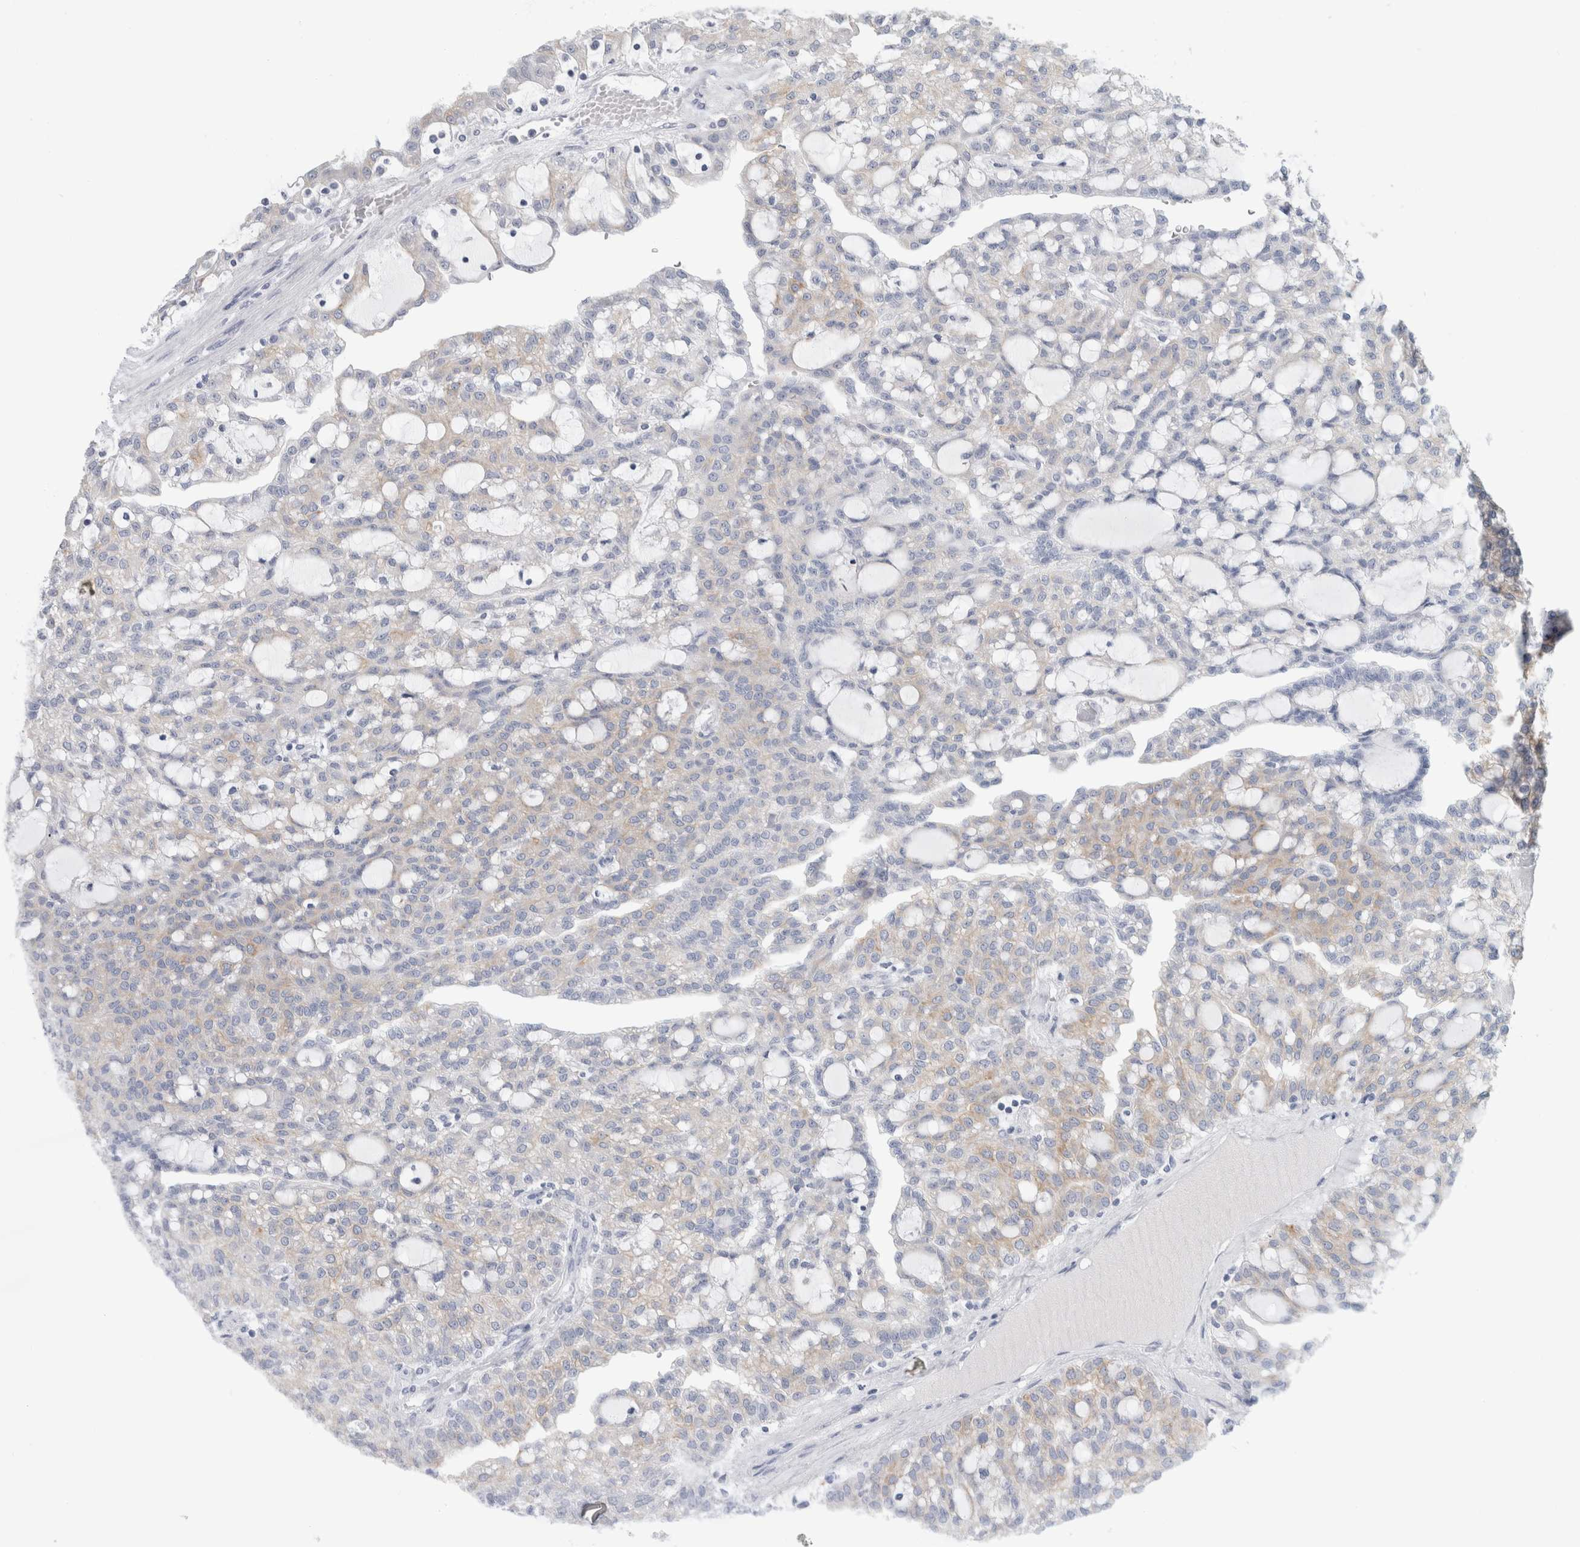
{"staining": {"intensity": "weak", "quantity": "<25%", "location": "cytoplasmic/membranous"}, "tissue": "renal cancer", "cell_type": "Tumor cells", "image_type": "cancer", "snomed": [{"axis": "morphology", "description": "Adenocarcinoma, NOS"}, {"axis": "topography", "description": "Kidney"}], "caption": "Human renal cancer stained for a protein using IHC displays no positivity in tumor cells.", "gene": "RPH3AL", "patient": {"sex": "male", "age": 63}}